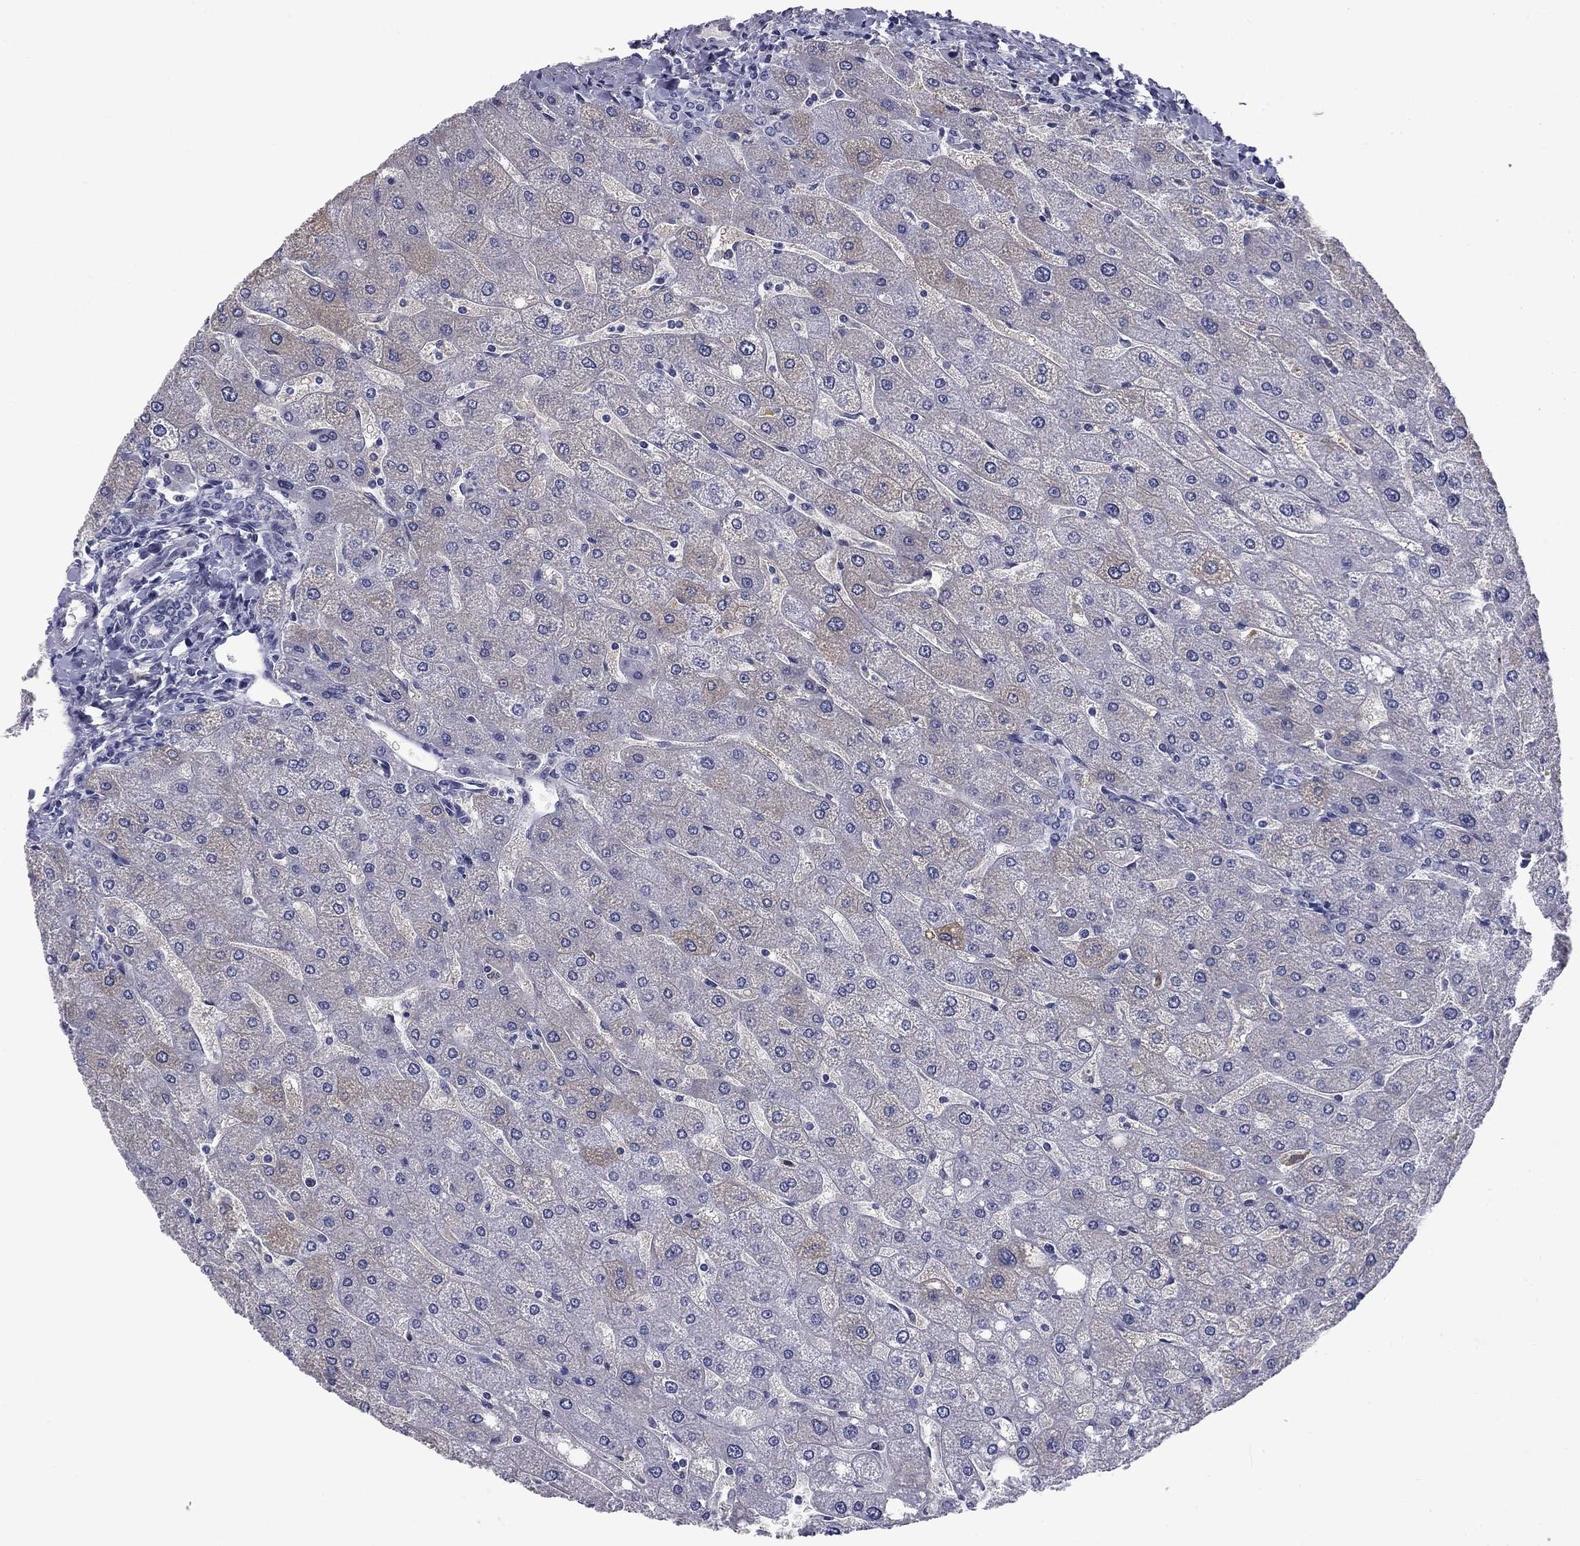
{"staining": {"intensity": "negative", "quantity": "none", "location": "none"}, "tissue": "liver", "cell_type": "Cholangiocytes", "image_type": "normal", "snomed": [{"axis": "morphology", "description": "Normal tissue, NOS"}, {"axis": "topography", "description": "Liver"}], "caption": "Photomicrograph shows no significant protein positivity in cholangiocytes of benign liver.", "gene": "BCL2L14", "patient": {"sex": "male", "age": 67}}